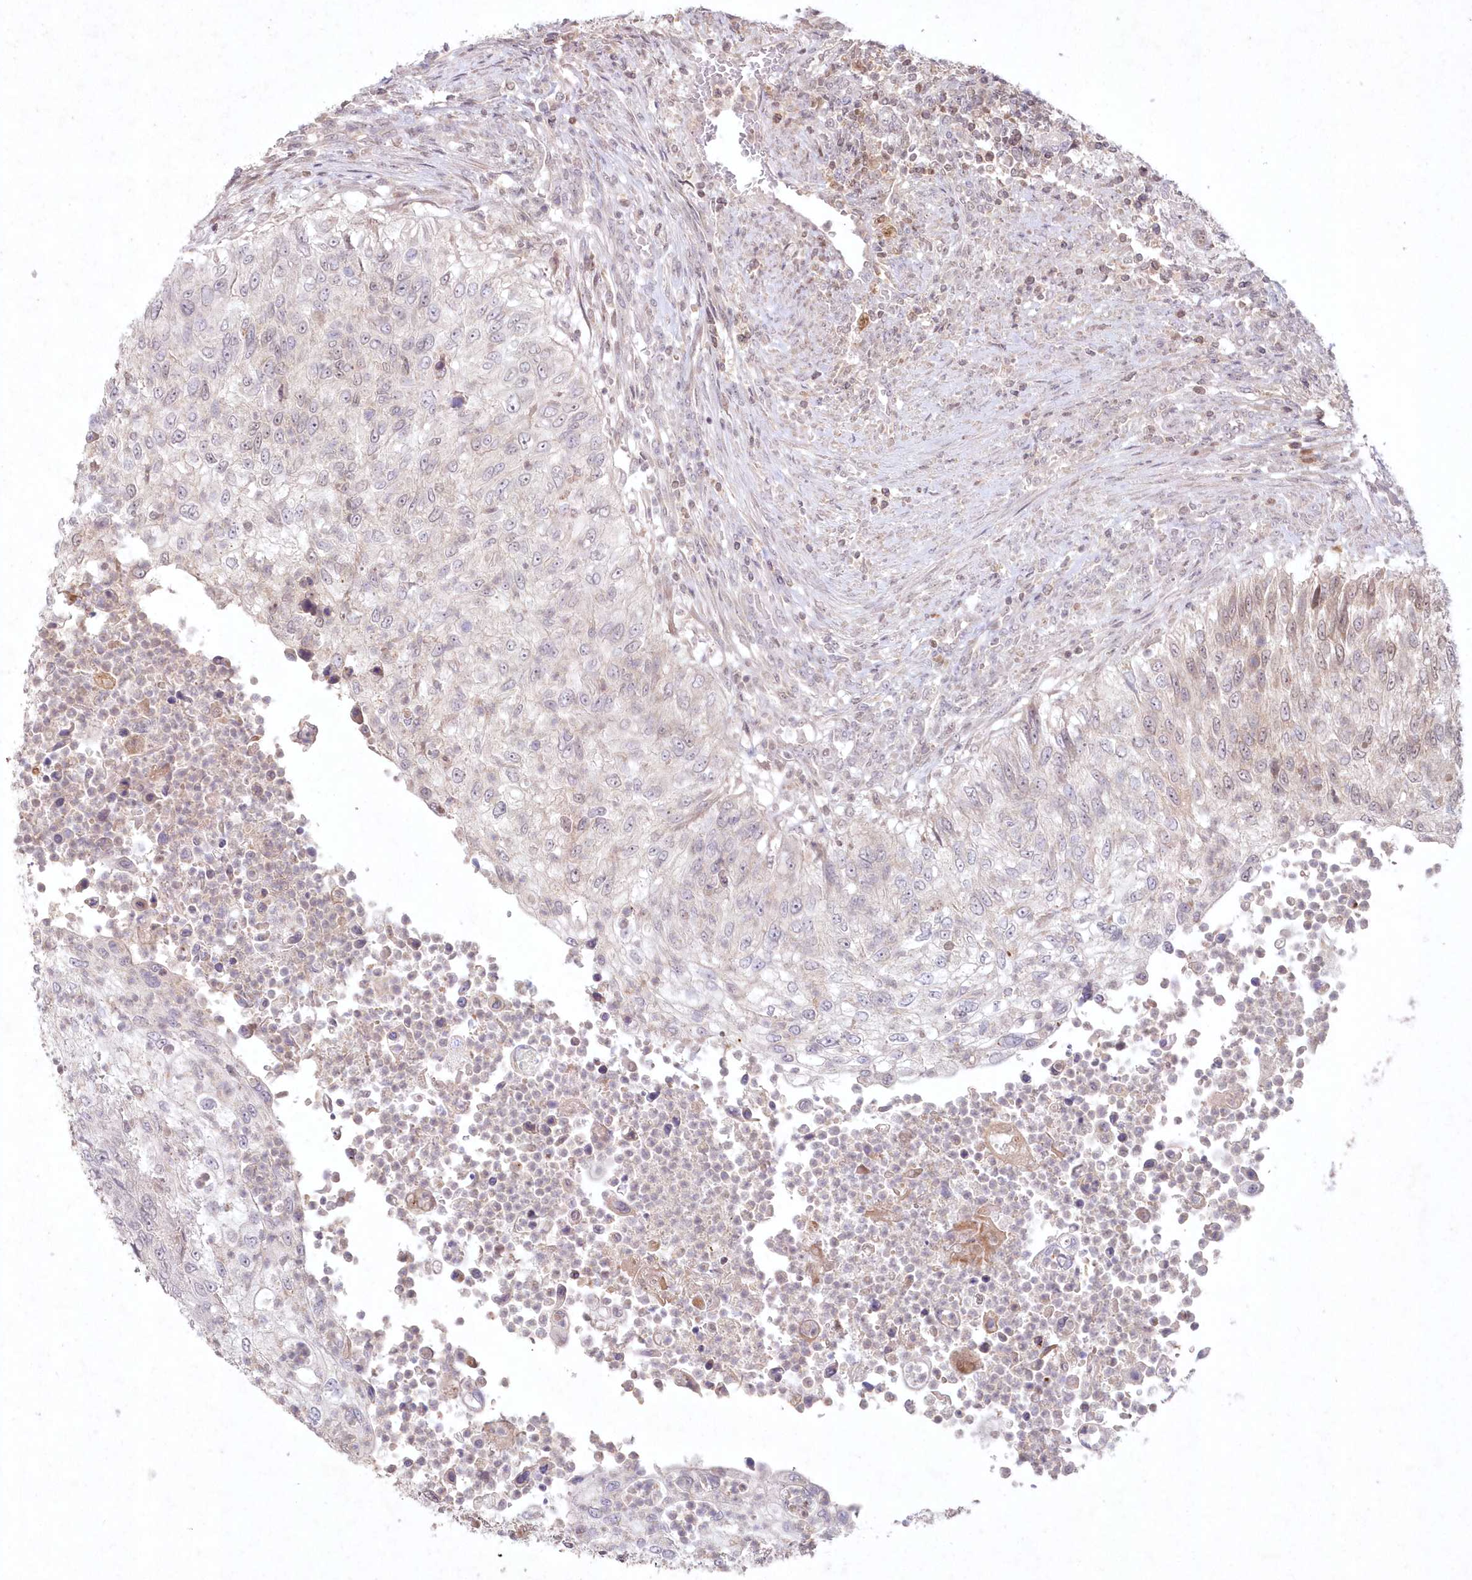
{"staining": {"intensity": "negative", "quantity": "none", "location": "none"}, "tissue": "urothelial cancer", "cell_type": "Tumor cells", "image_type": "cancer", "snomed": [{"axis": "morphology", "description": "Urothelial carcinoma, High grade"}, {"axis": "topography", "description": "Urinary bladder"}], "caption": "High-grade urothelial carcinoma was stained to show a protein in brown. There is no significant positivity in tumor cells.", "gene": "ASCC1", "patient": {"sex": "female", "age": 60}}